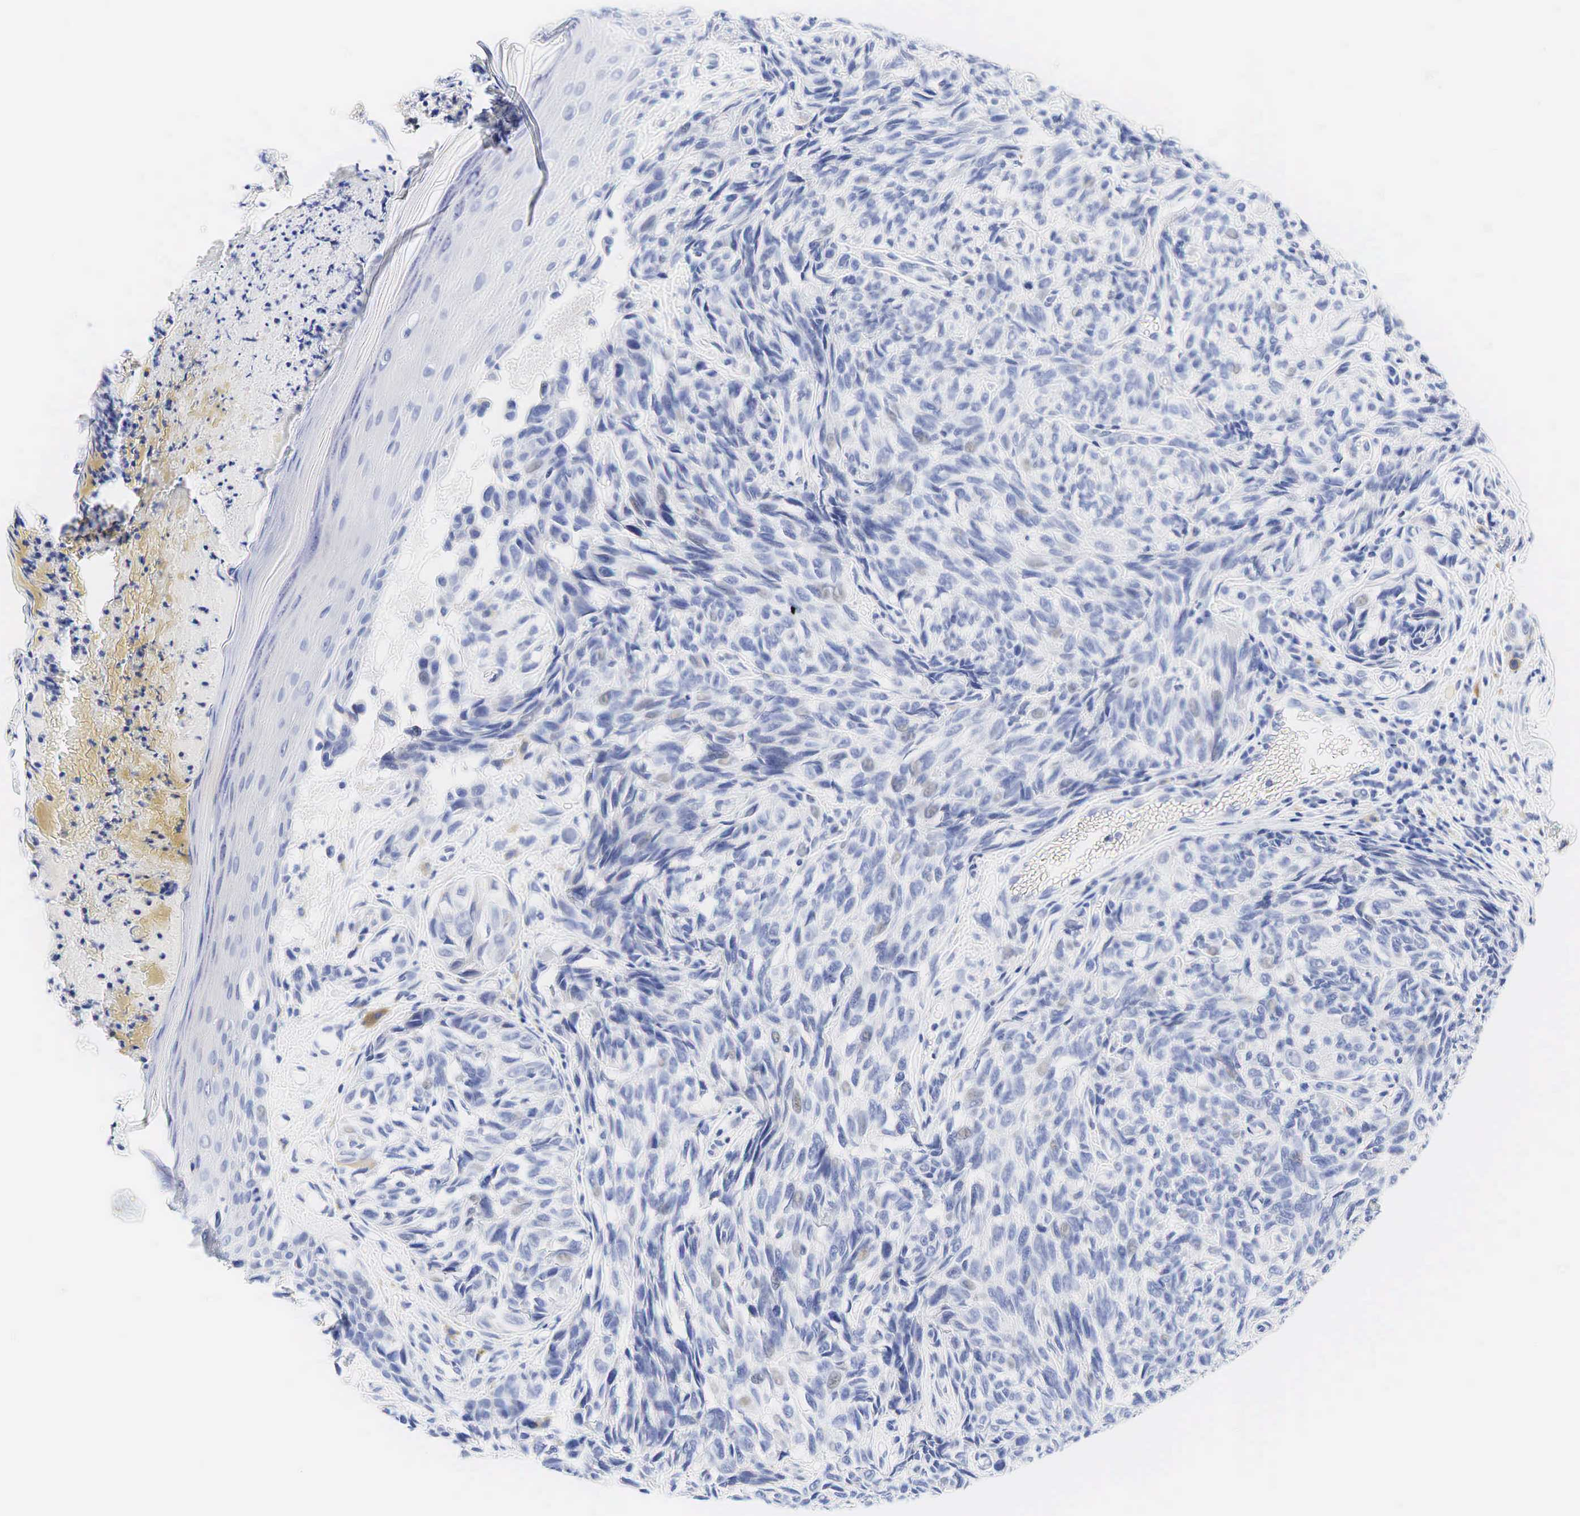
{"staining": {"intensity": "negative", "quantity": "none", "location": "none"}, "tissue": "melanoma", "cell_type": "Tumor cells", "image_type": "cancer", "snomed": [{"axis": "morphology", "description": "Malignant melanoma, NOS"}, {"axis": "topography", "description": "Skin"}], "caption": "The histopathology image demonstrates no significant staining in tumor cells of malignant melanoma. (Brightfield microscopy of DAB immunohistochemistry at high magnification).", "gene": "AR", "patient": {"sex": "male", "age": 51}}